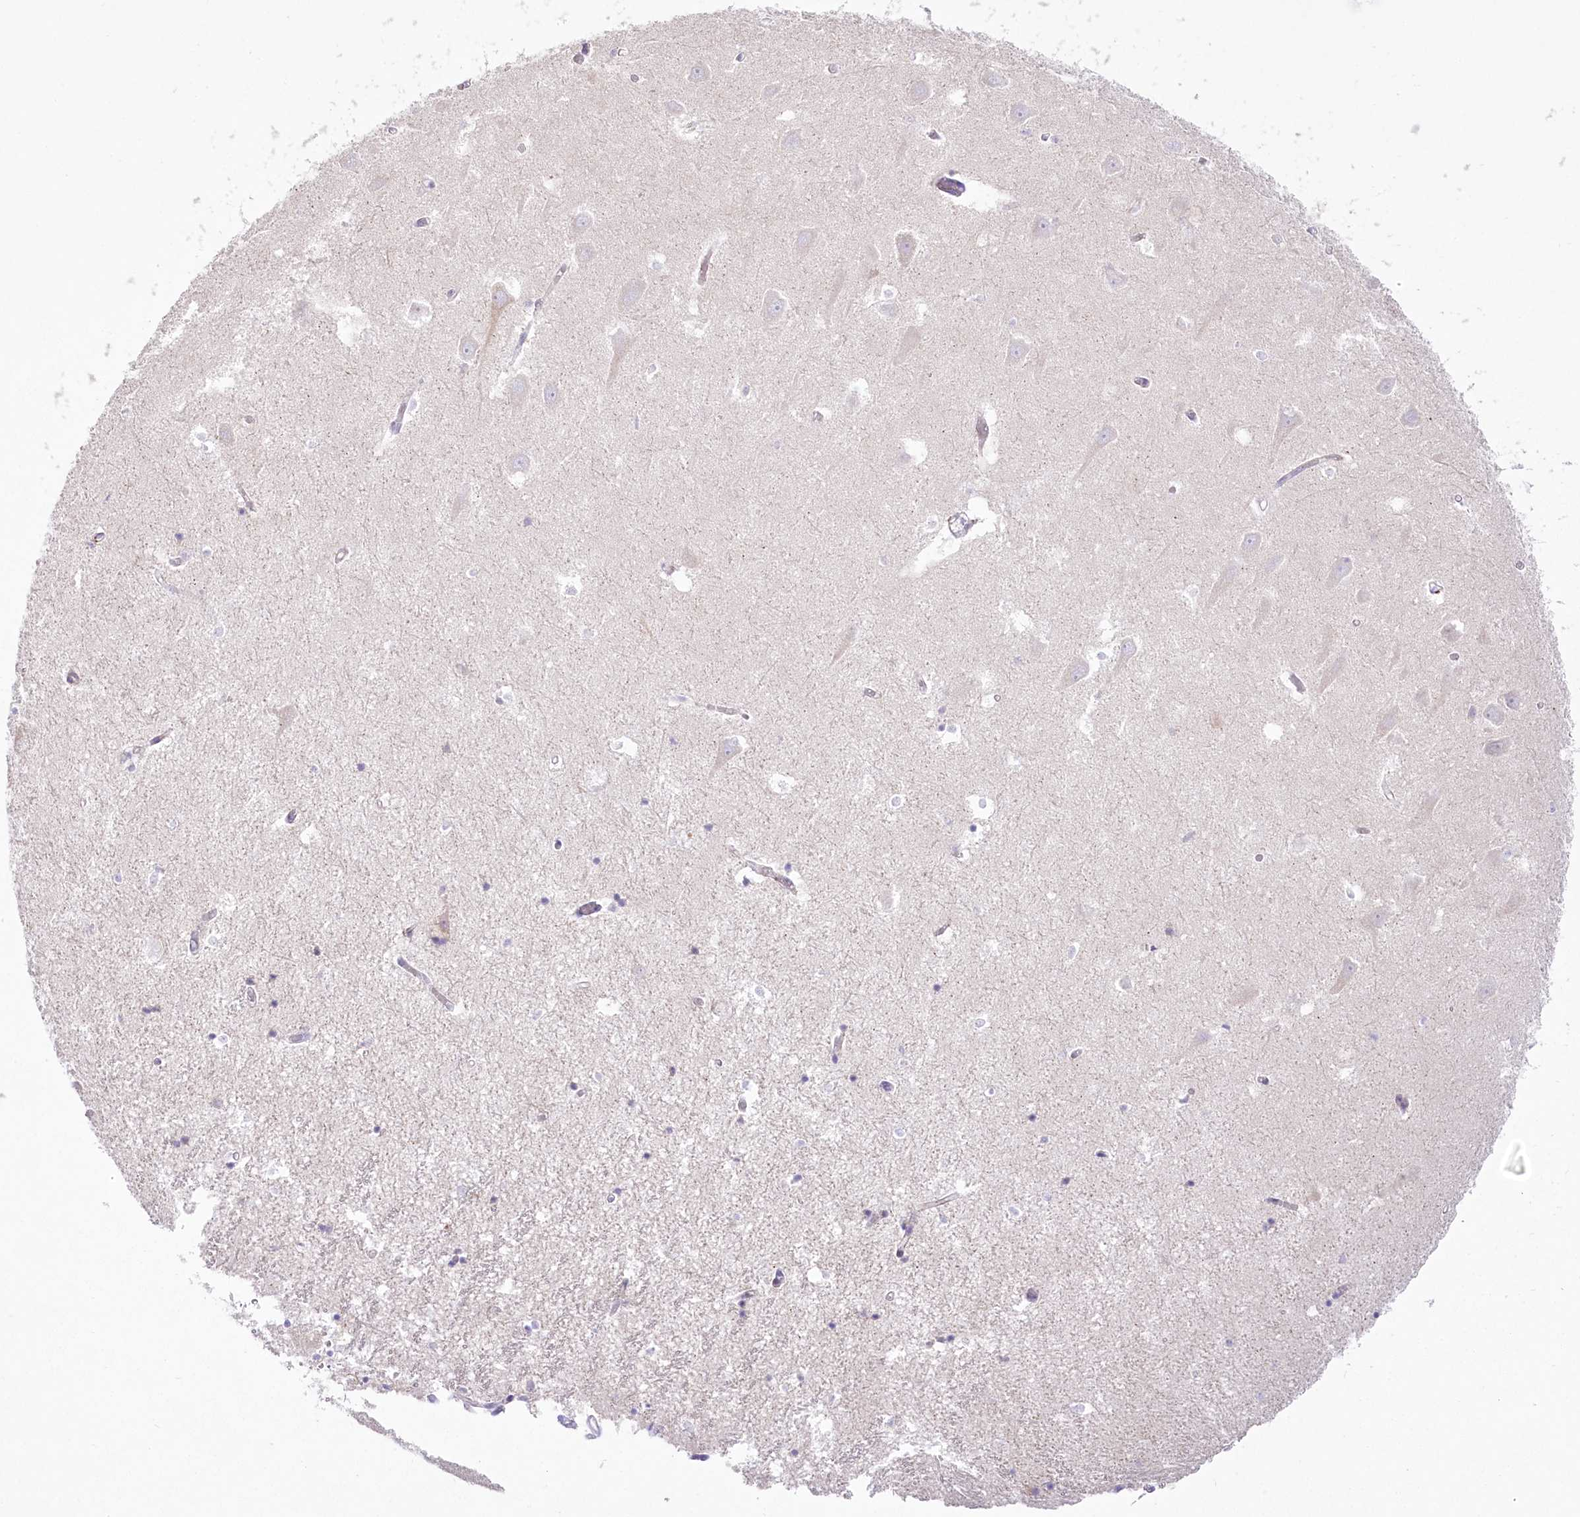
{"staining": {"intensity": "negative", "quantity": "none", "location": "none"}, "tissue": "hippocampus", "cell_type": "Glial cells", "image_type": "normal", "snomed": [{"axis": "morphology", "description": "Normal tissue, NOS"}, {"axis": "topography", "description": "Hippocampus"}], "caption": "The image reveals no significant positivity in glial cells of hippocampus. (DAB immunohistochemistry visualized using brightfield microscopy, high magnification).", "gene": "ZNF843", "patient": {"sex": "male", "age": 70}}